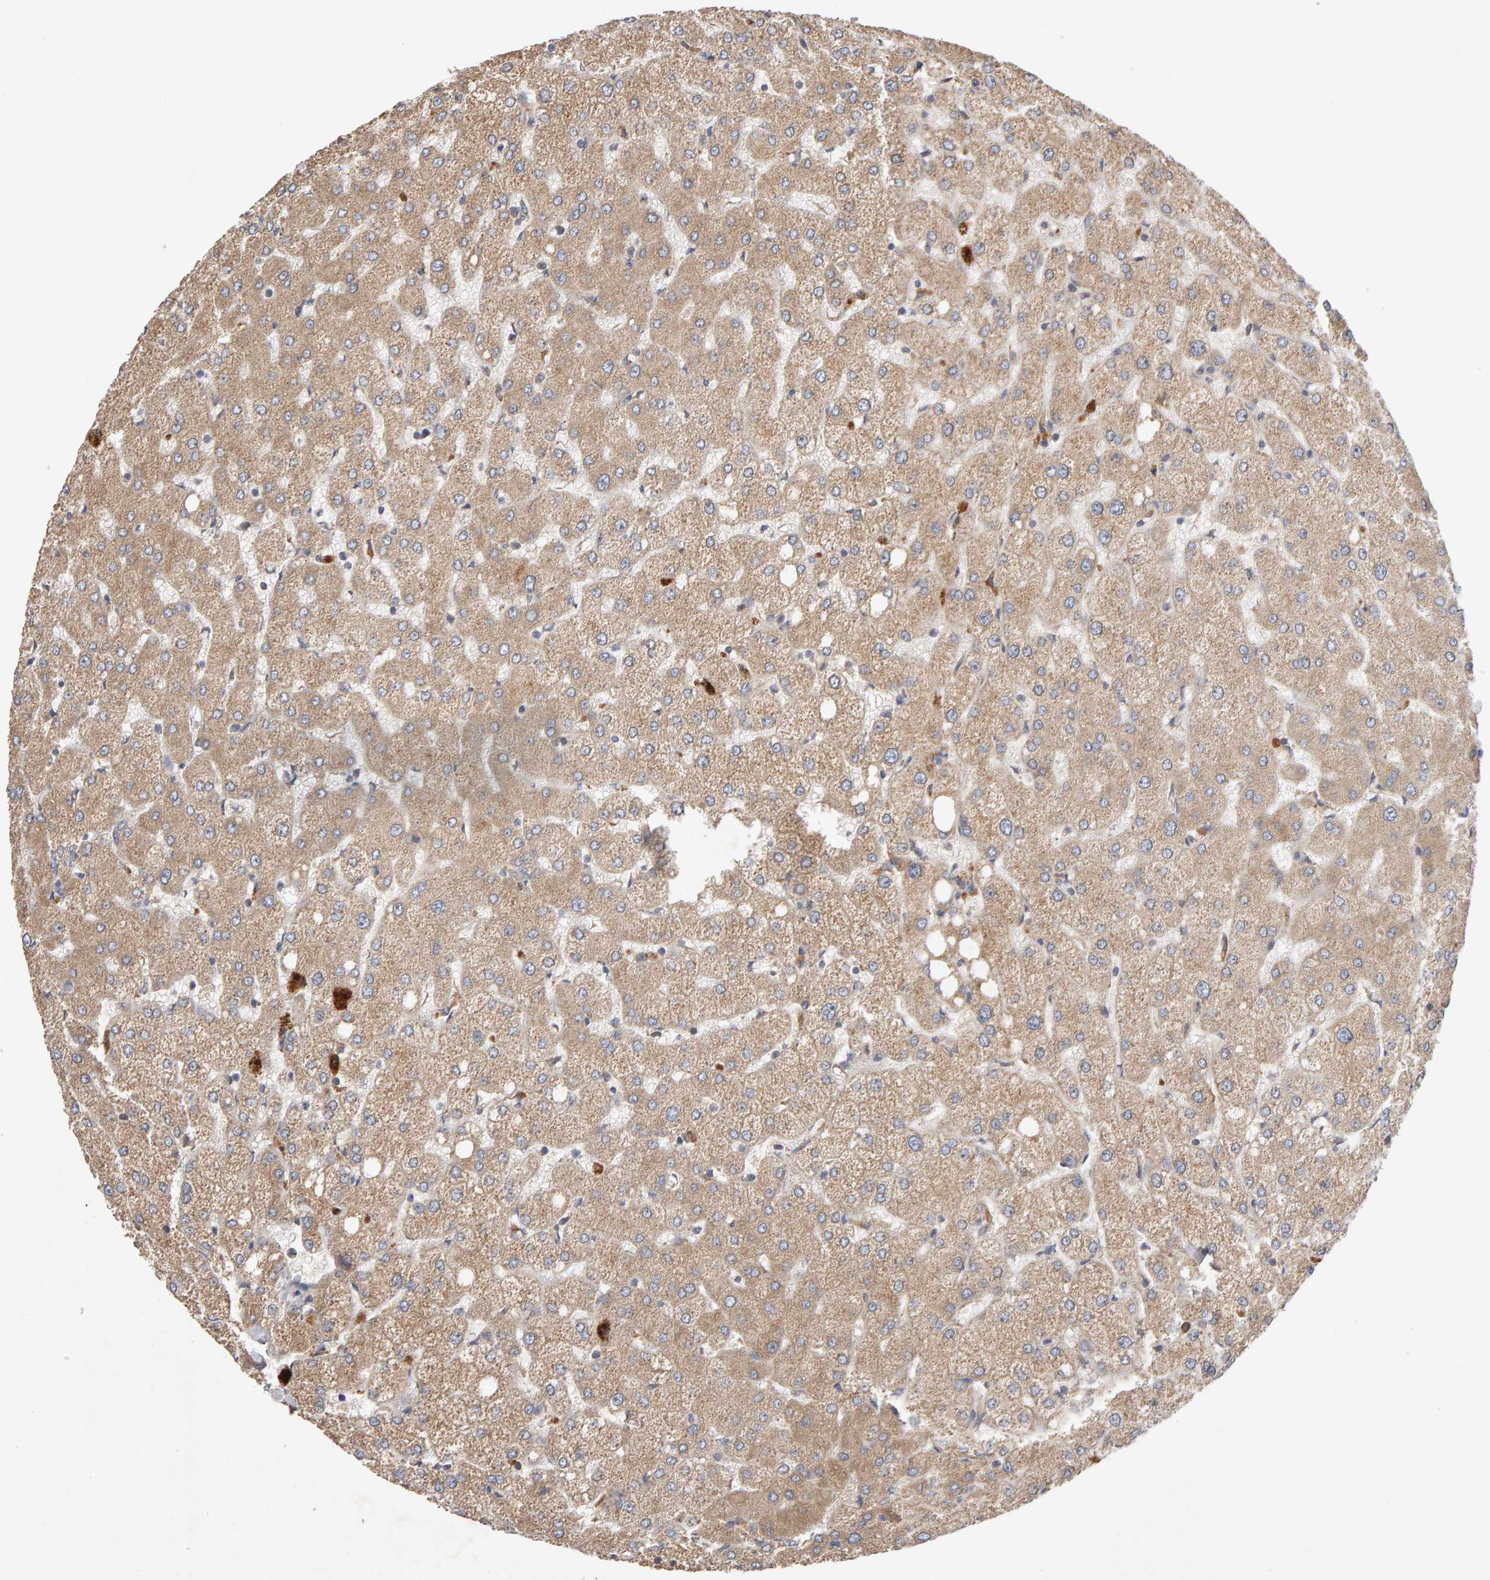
{"staining": {"intensity": "negative", "quantity": "none", "location": "none"}, "tissue": "liver", "cell_type": "Cholangiocytes", "image_type": "normal", "snomed": [{"axis": "morphology", "description": "Normal tissue, NOS"}, {"axis": "topography", "description": "Liver"}], "caption": "Immunohistochemistry (IHC) micrograph of unremarkable liver stained for a protein (brown), which demonstrates no expression in cholangiocytes. (Stains: DAB (3,3'-diaminobenzidine) immunohistochemistry (IHC) with hematoxylin counter stain, Microscopy: brightfield microscopy at high magnification).", "gene": "RNF19A", "patient": {"sex": "female", "age": 54}}